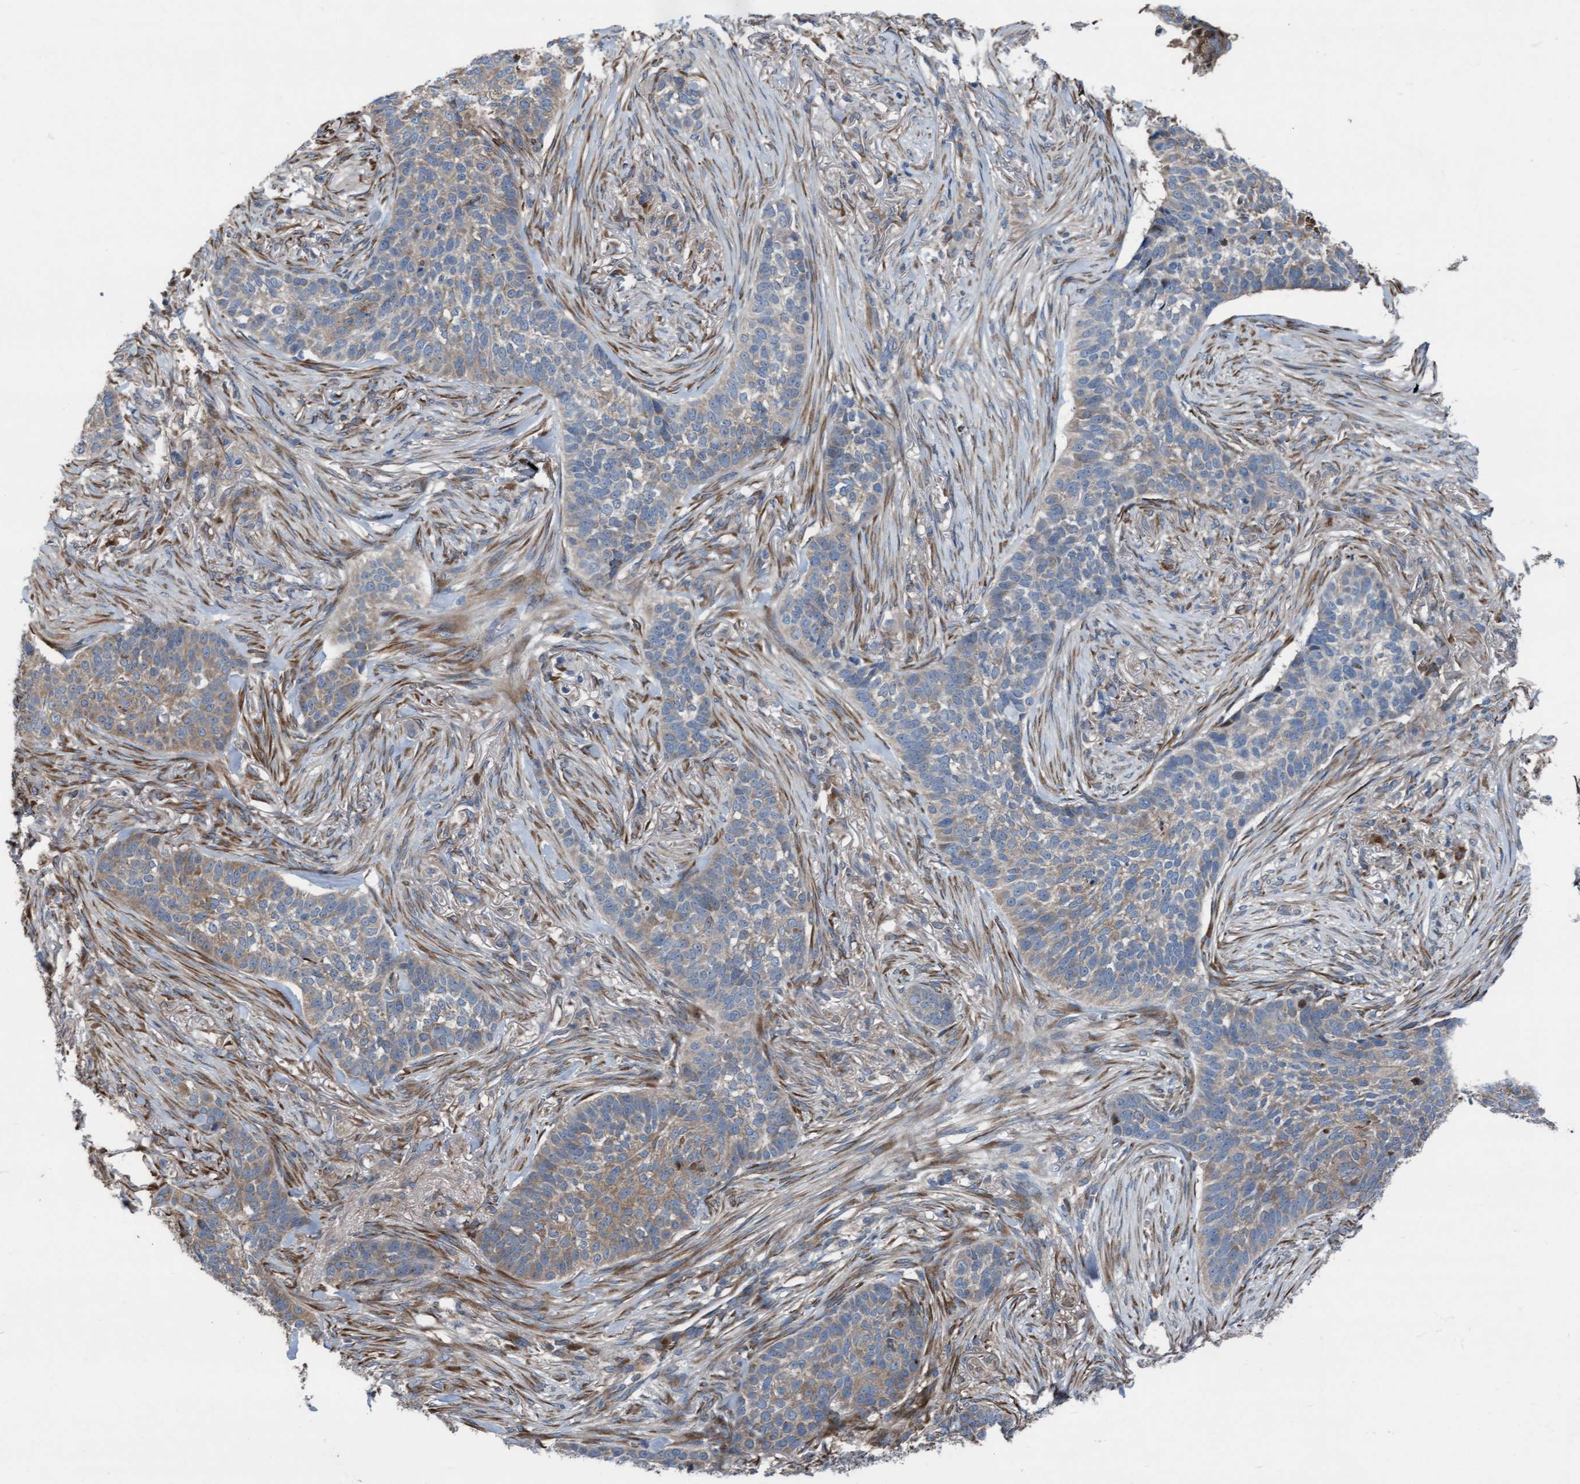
{"staining": {"intensity": "weak", "quantity": "<25%", "location": "cytoplasmic/membranous"}, "tissue": "skin cancer", "cell_type": "Tumor cells", "image_type": "cancer", "snomed": [{"axis": "morphology", "description": "Basal cell carcinoma"}, {"axis": "topography", "description": "Skin"}], "caption": "IHC image of human skin cancer (basal cell carcinoma) stained for a protein (brown), which exhibits no staining in tumor cells.", "gene": "KLHL26", "patient": {"sex": "male", "age": 85}}